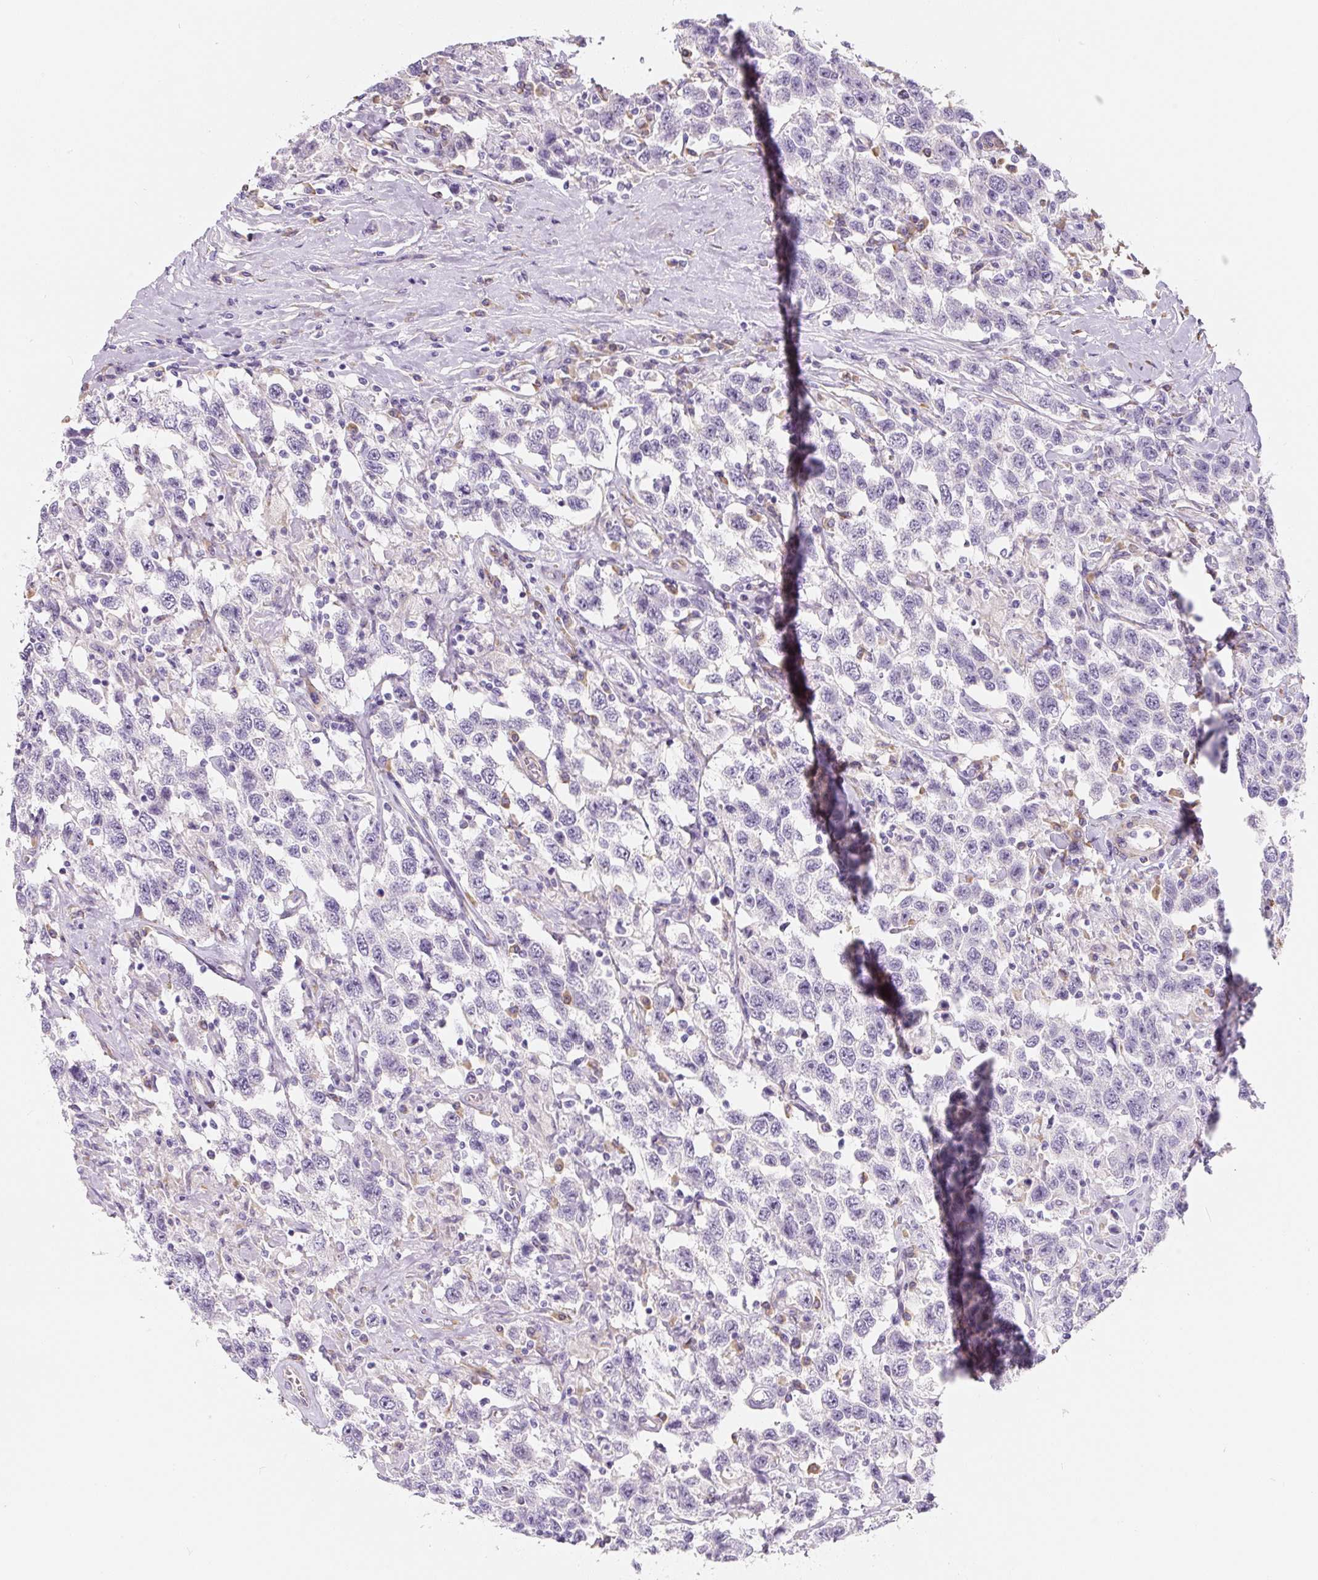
{"staining": {"intensity": "negative", "quantity": "none", "location": "none"}, "tissue": "testis cancer", "cell_type": "Tumor cells", "image_type": "cancer", "snomed": [{"axis": "morphology", "description": "Seminoma, NOS"}, {"axis": "topography", "description": "Testis"}], "caption": "An image of human testis cancer (seminoma) is negative for staining in tumor cells.", "gene": "PWWP3B", "patient": {"sex": "male", "age": 41}}